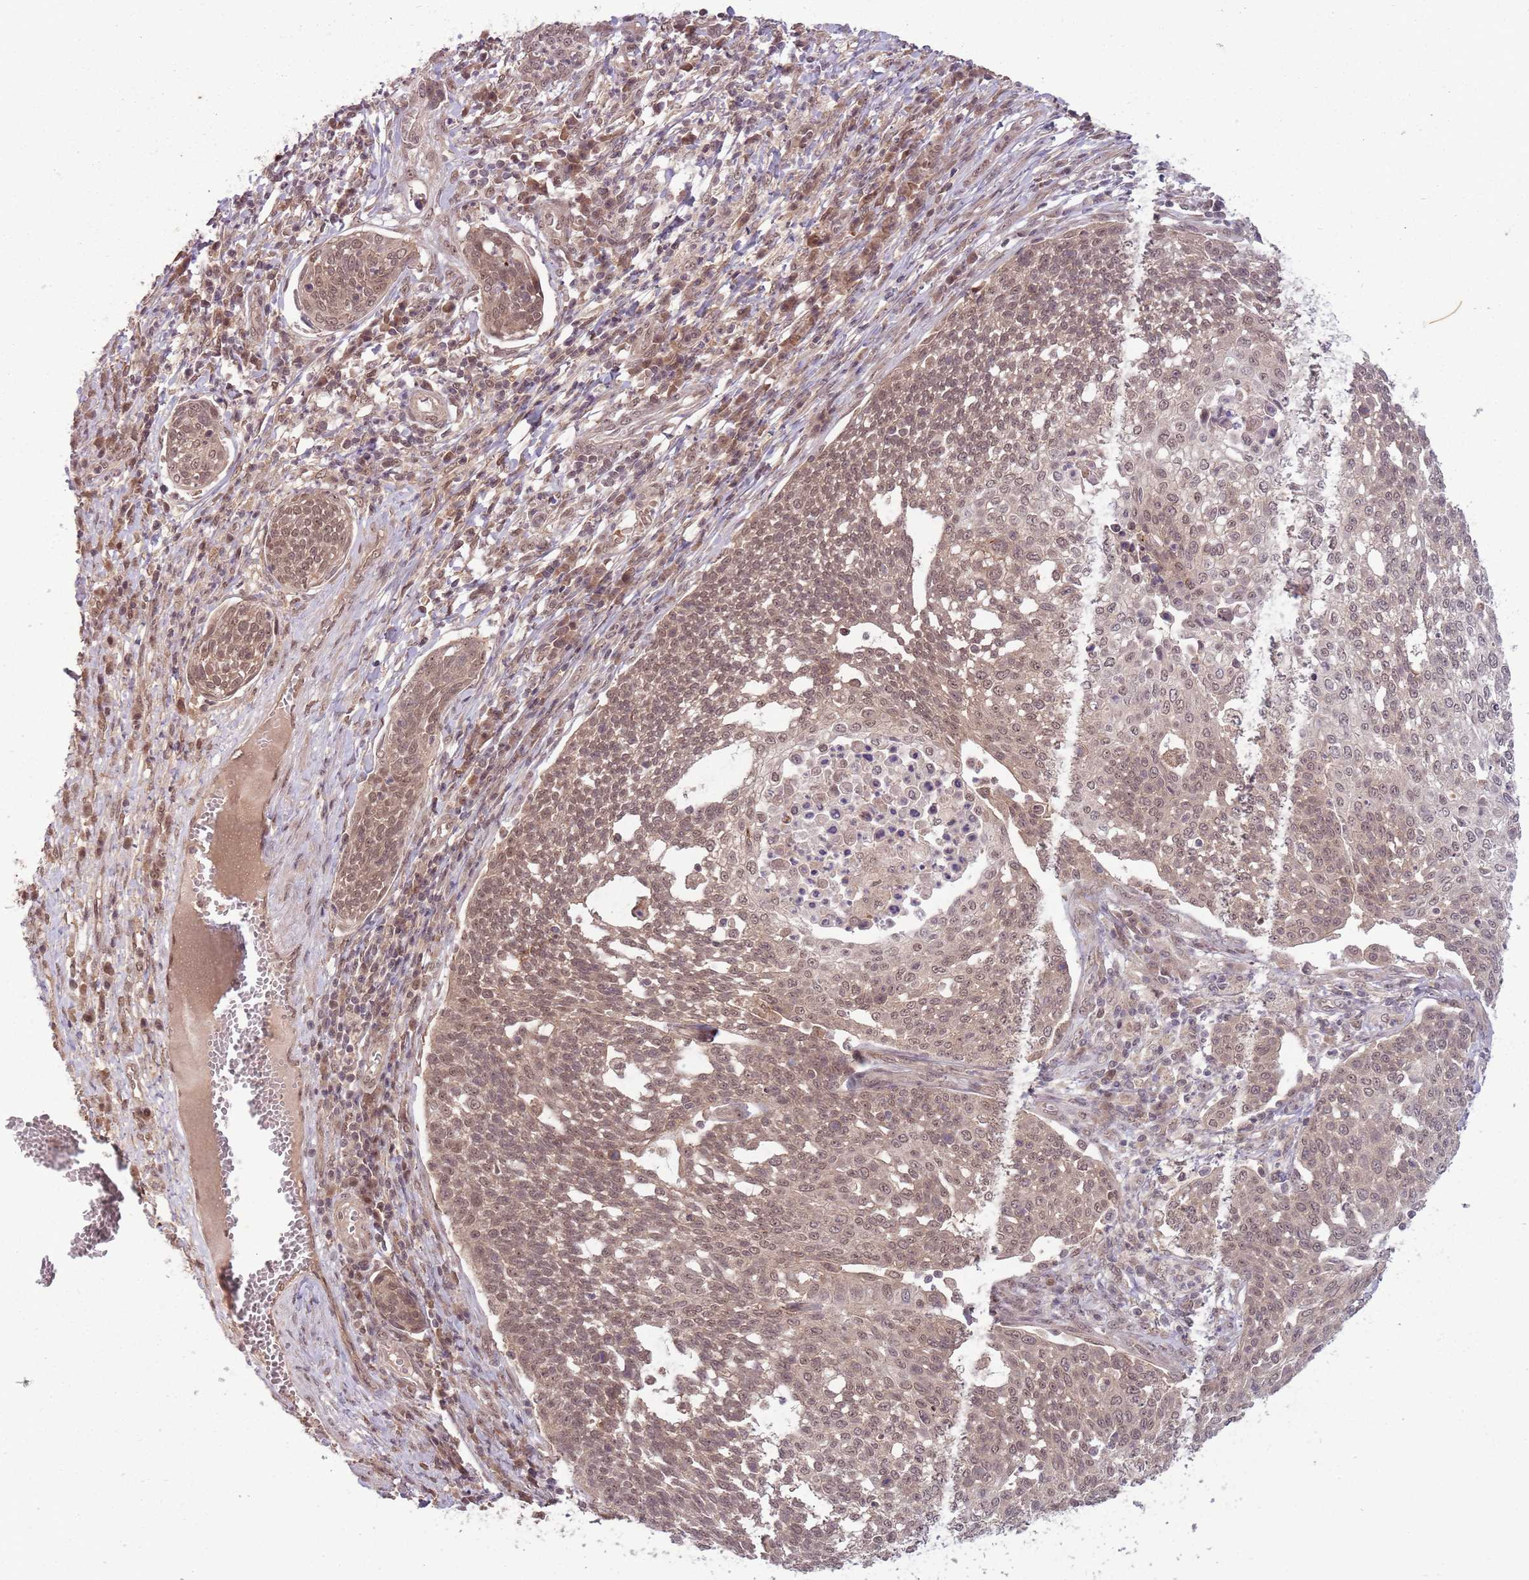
{"staining": {"intensity": "weak", "quantity": ">75%", "location": "cytoplasmic/membranous,nuclear"}, "tissue": "cervical cancer", "cell_type": "Tumor cells", "image_type": "cancer", "snomed": [{"axis": "morphology", "description": "Squamous cell carcinoma, NOS"}, {"axis": "topography", "description": "Cervix"}], "caption": "IHC (DAB (3,3'-diaminobenzidine)) staining of cervical squamous cell carcinoma shows weak cytoplasmic/membranous and nuclear protein positivity in approximately >75% of tumor cells.", "gene": "ADAMTS3", "patient": {"sex": "female", "age": 34}}